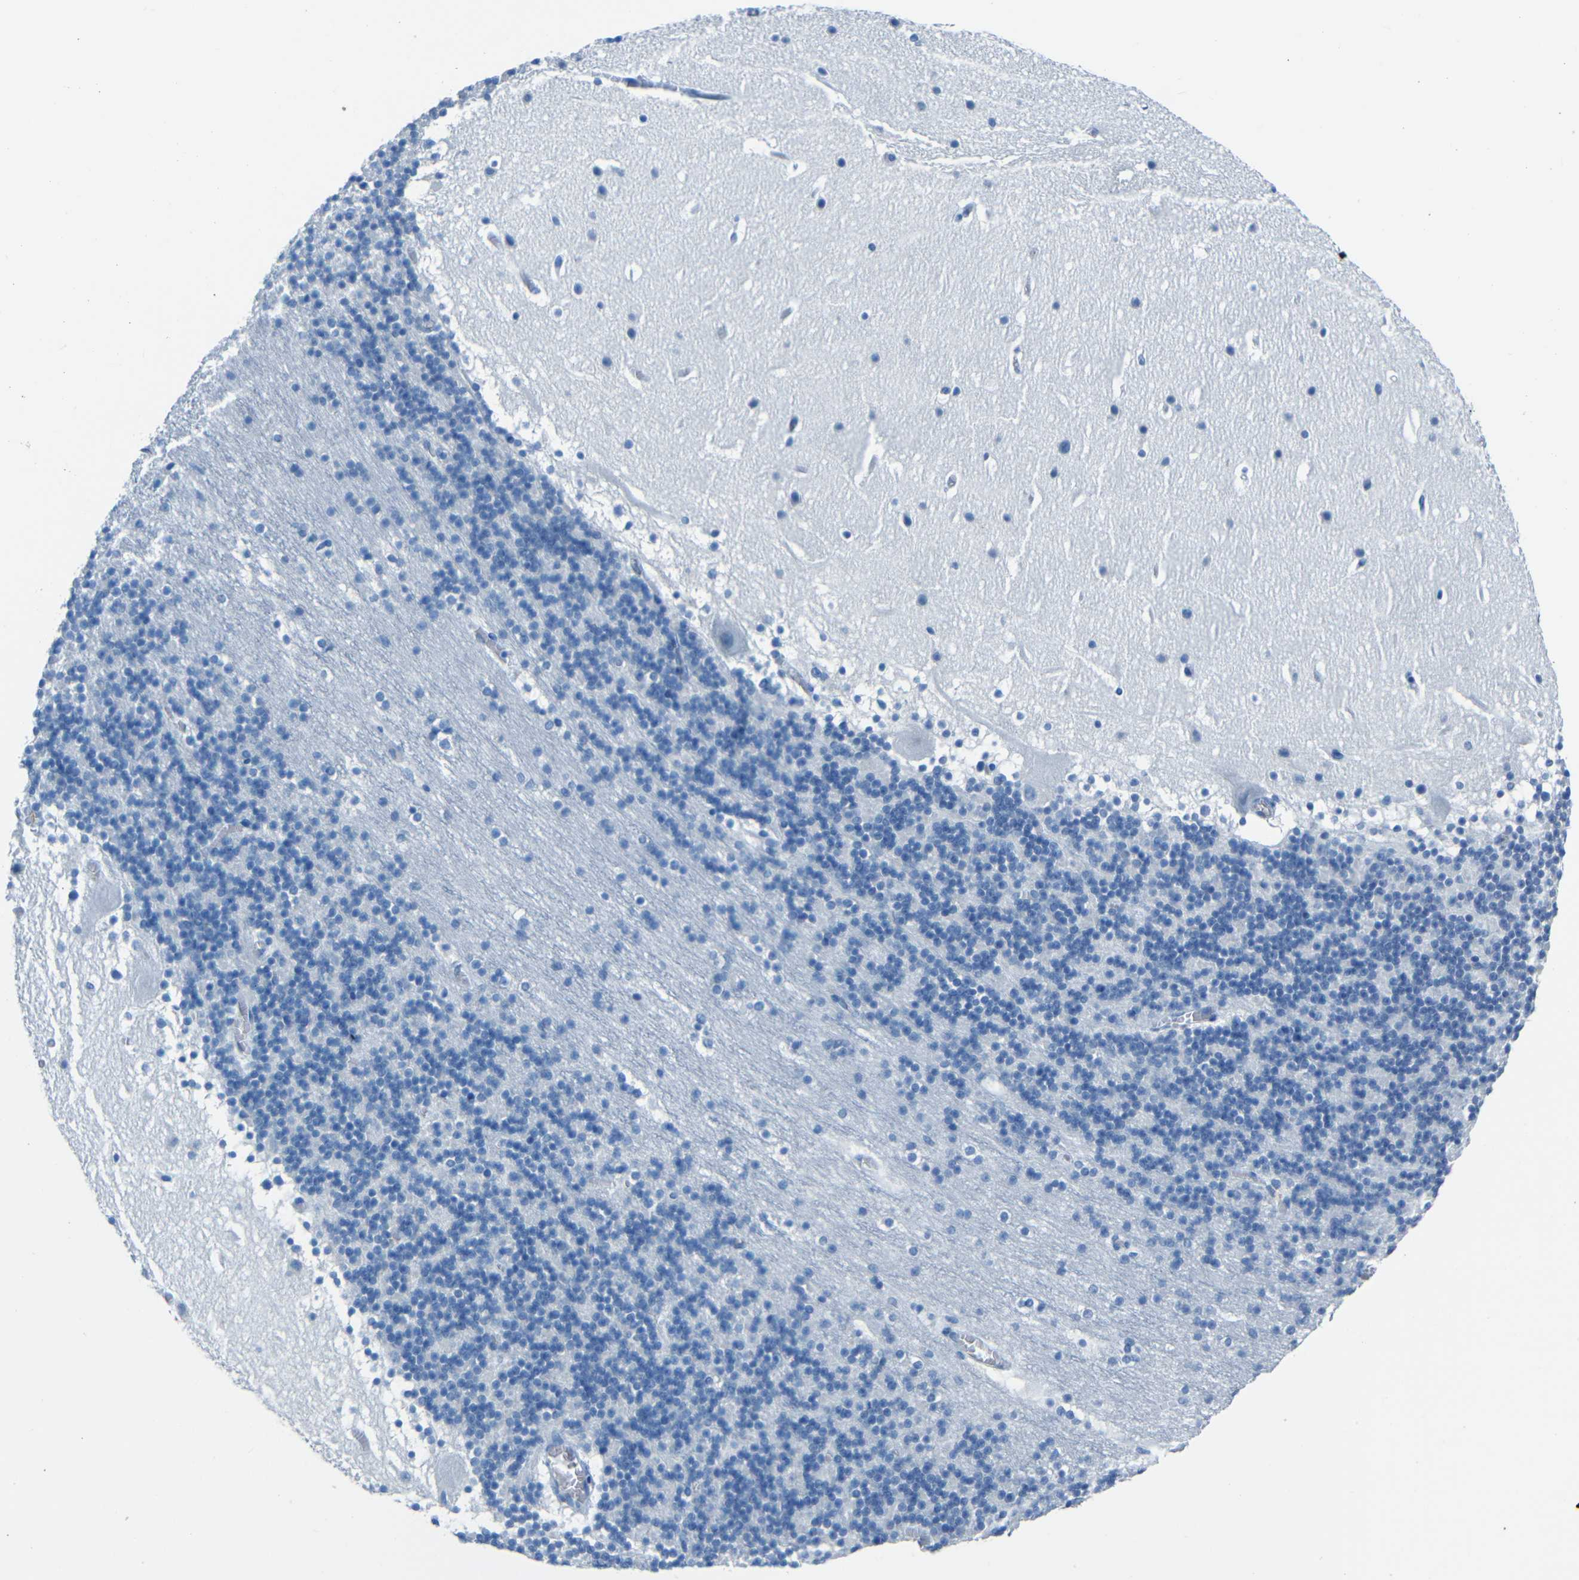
{"staining": {"intensity": "negative", "quantity": "none", "location": "none"}, "tissue": "cerebellum", "cell_type": "Cells in granular layer", "image_type": "normal", "snomed": [{"axis": "morphology", "description": "Normal tissue, NOS"}, {"axis": "topography", "description": "Cerebellum"}], "caption": "Benign cerebellum was stained to show a protein in brown. There is no significant positivity in cells in granular layer. (DAB (3,3'-diaminobenzidine) immunohistochemistry (IHC), high magnification).", "gene": "FBN2", "patient": {"sex": "male", "age": 45}}